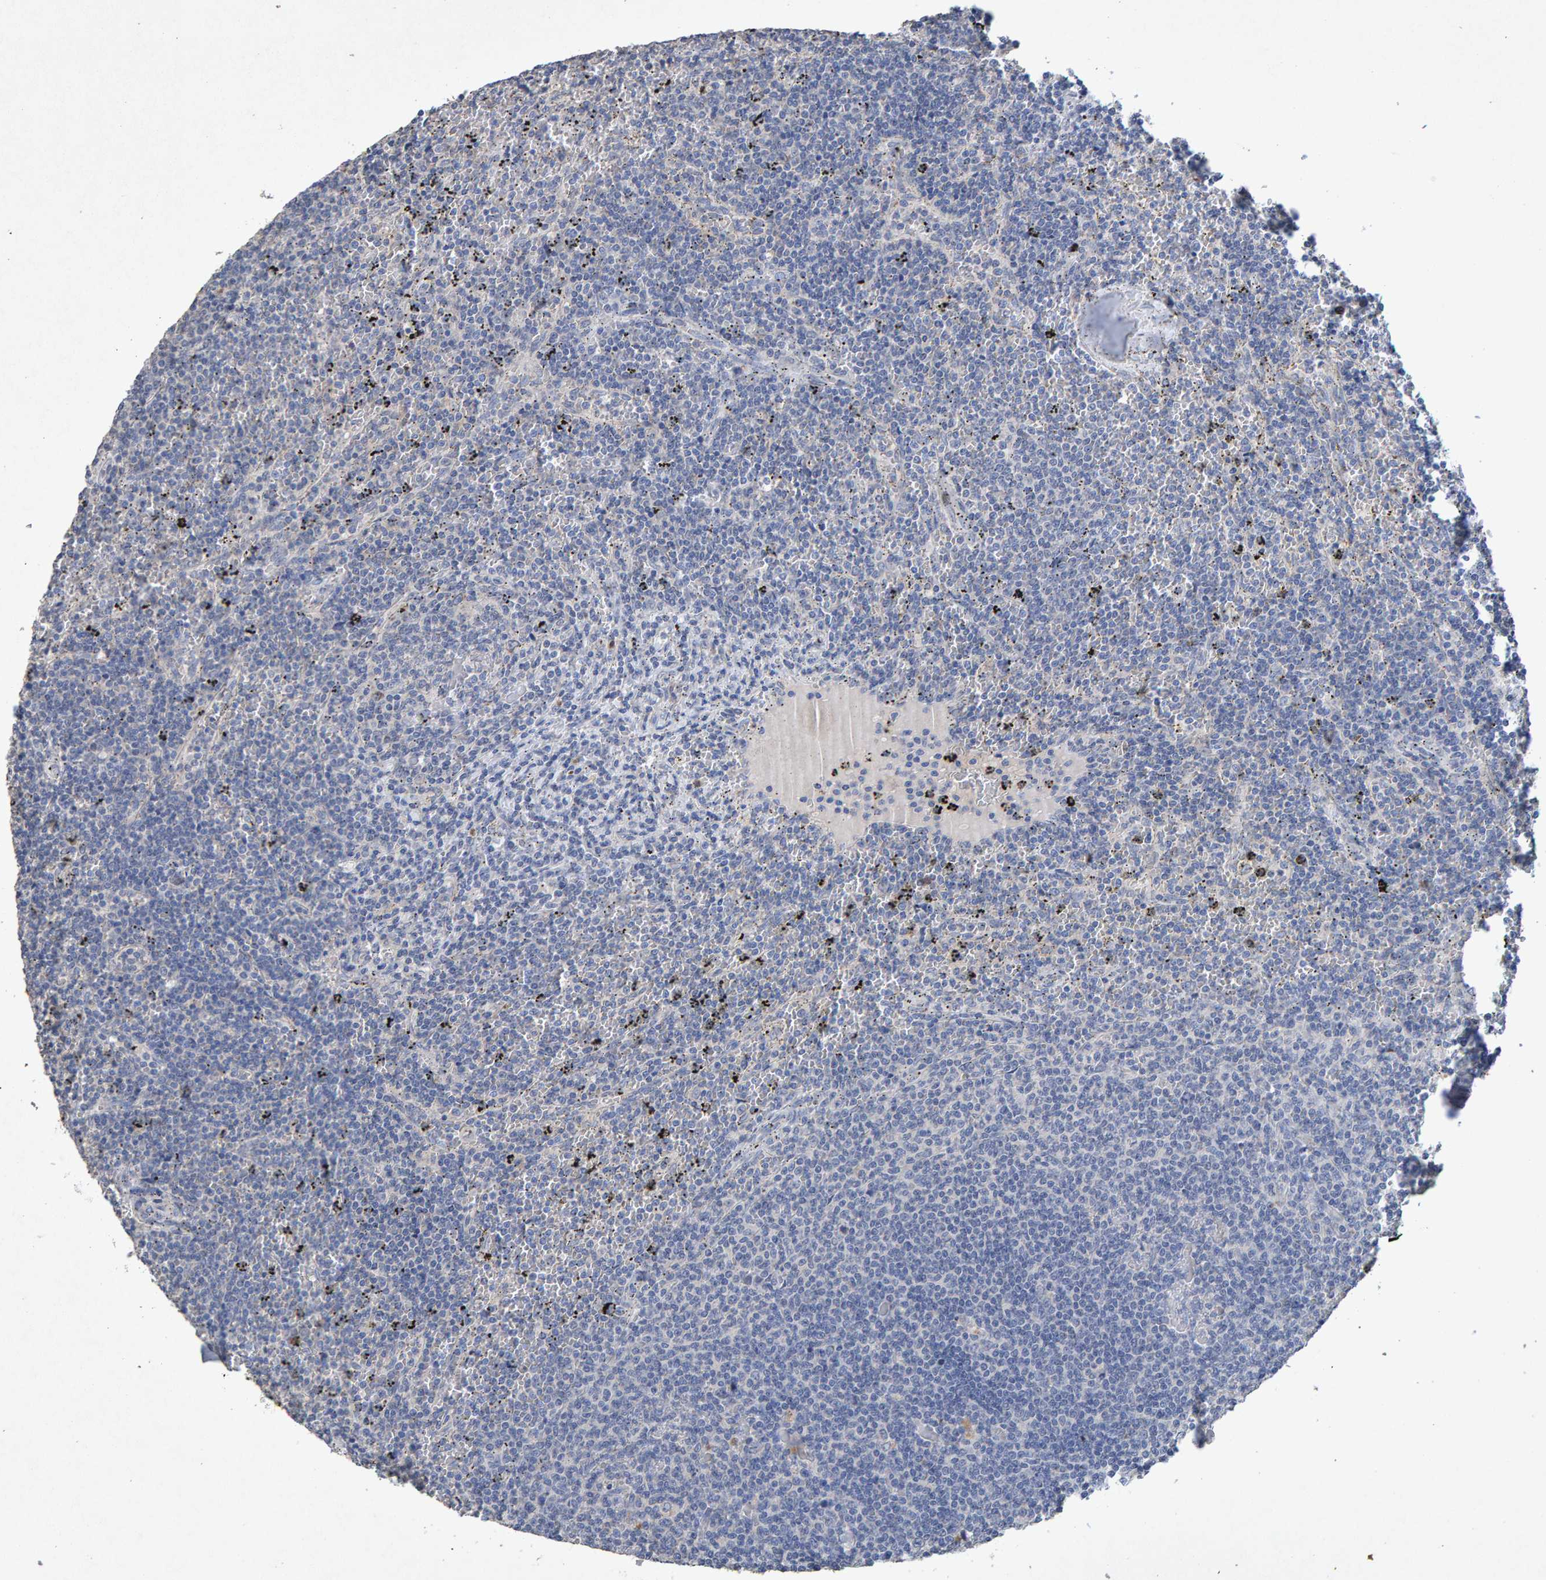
{"staining": {"intensity": "negative", "quantity": "none", "location": "none"}, "tissue": "lymphoma", "cell_type": "Tumor cells", "image_type": "cancer", "snomed": [{"axis": "morphology", "description": "Malignant lymphoma, non-Hodgkin's type, Low grade"}, {"axis": "topography", "description": "Spleen"}], "caption": "Malignant lymphoma, non-Hodgkin's type (low-grade) stained for a protein using IHC displays no staining tumor cells.", "gene": "CTH", "patient": {"sex": "female", "age": 50}}